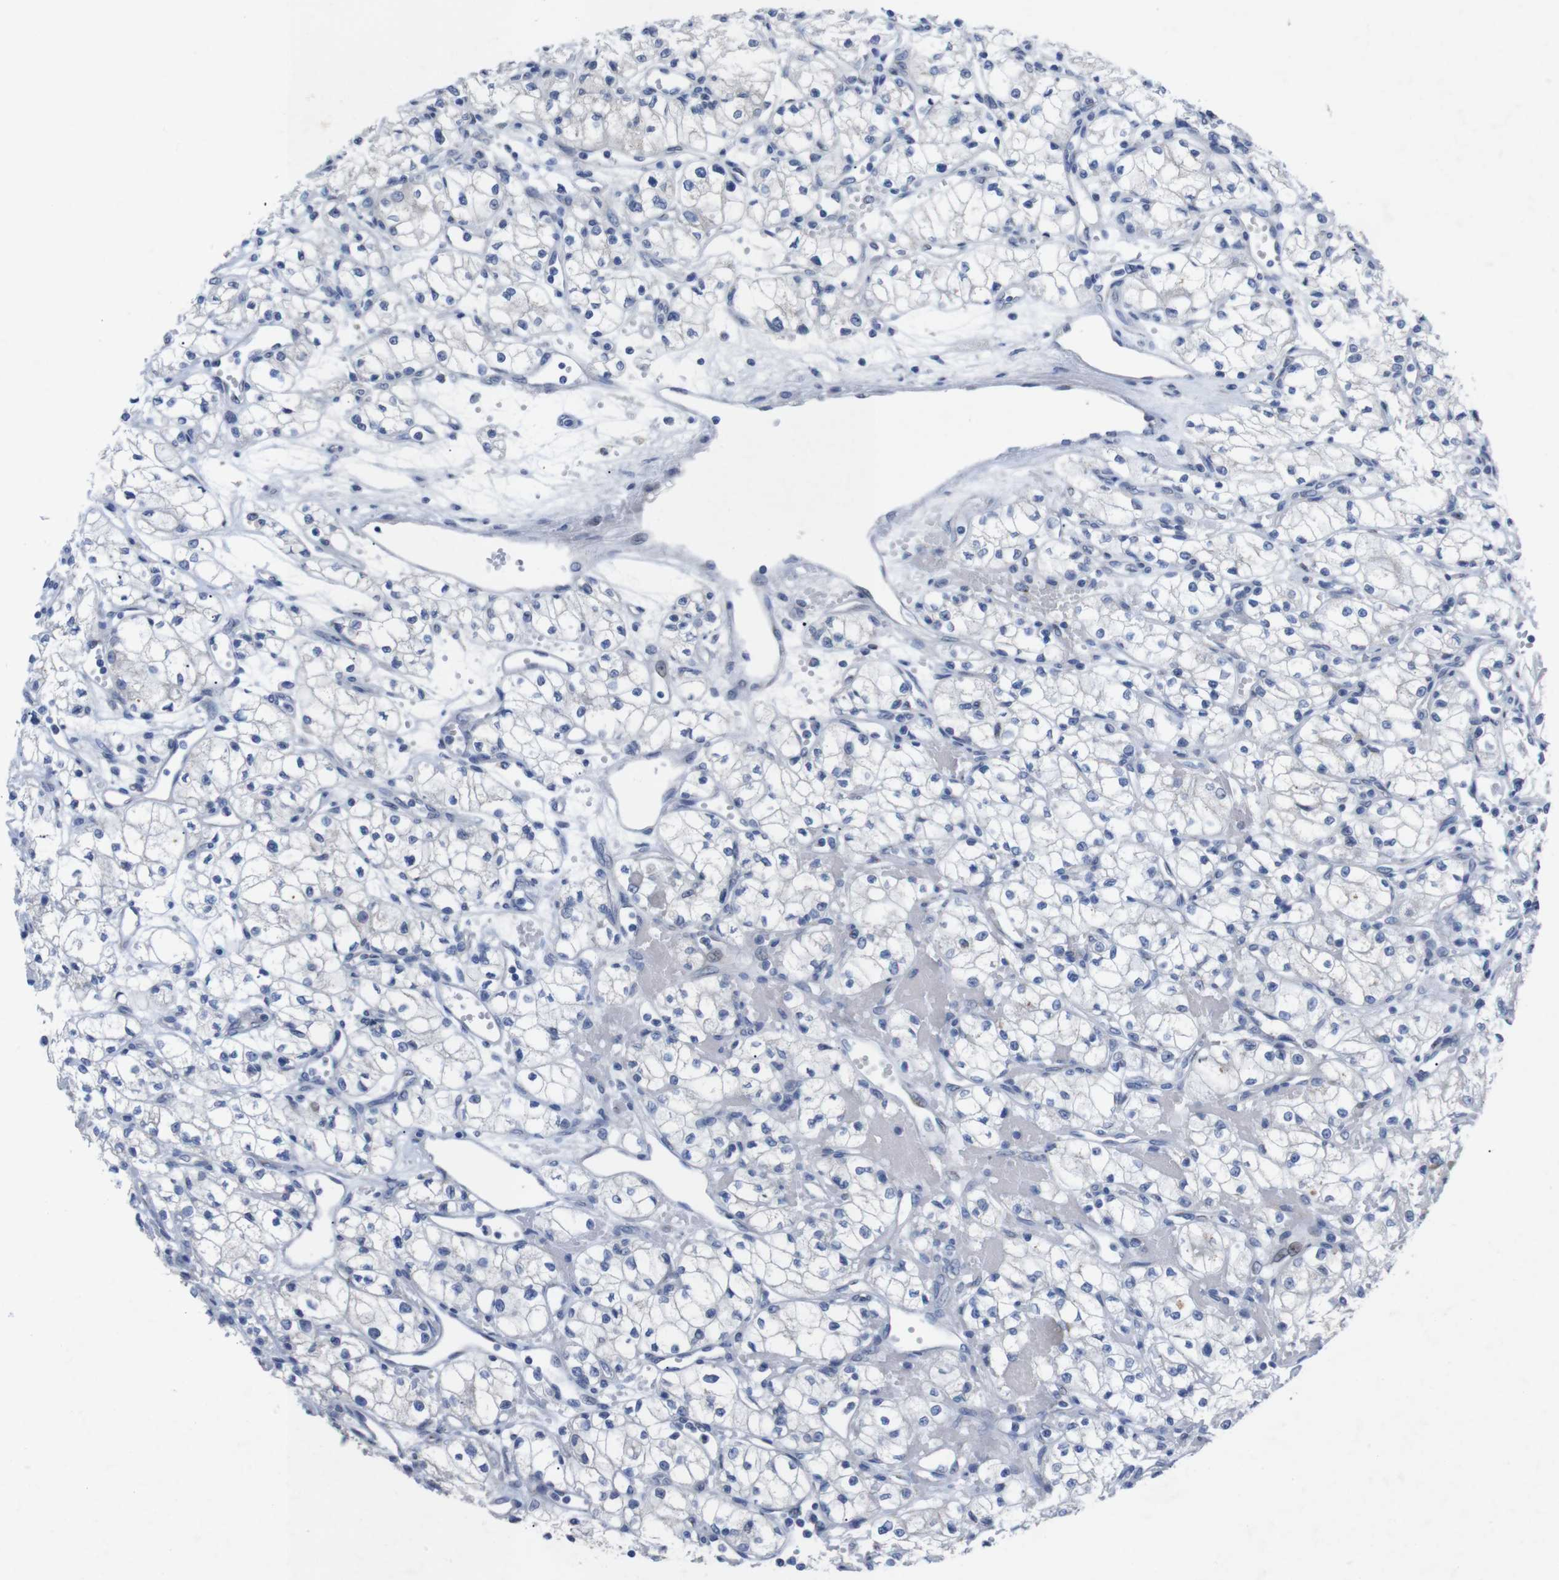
{"staining": {"intensity": "negative", "quantity": "none", "location": "none"}, "tissue": "renal cancer", "cell_type": "Tumor cells", "image_type": "cancer", "snomed": [{"axis": "morphology", "description": "Normal tissue, NOS"}, {"axis": "morphology", "description": "Adenocarcinoma, NOS"}, {"axis": "topography", "description": "Kidney"}], "caption": "Immunohistochemical staining of human renal cancer (adenocarcinoma) shows no significant expression in tumor cells. (DAB (3,3'-diaminobenzidine) immunohistochemistry (IHC) visualized using brightfield microscopy, high magnification).", "gene": "IRF4", "patient": {"sex": "male", "age": 59}}